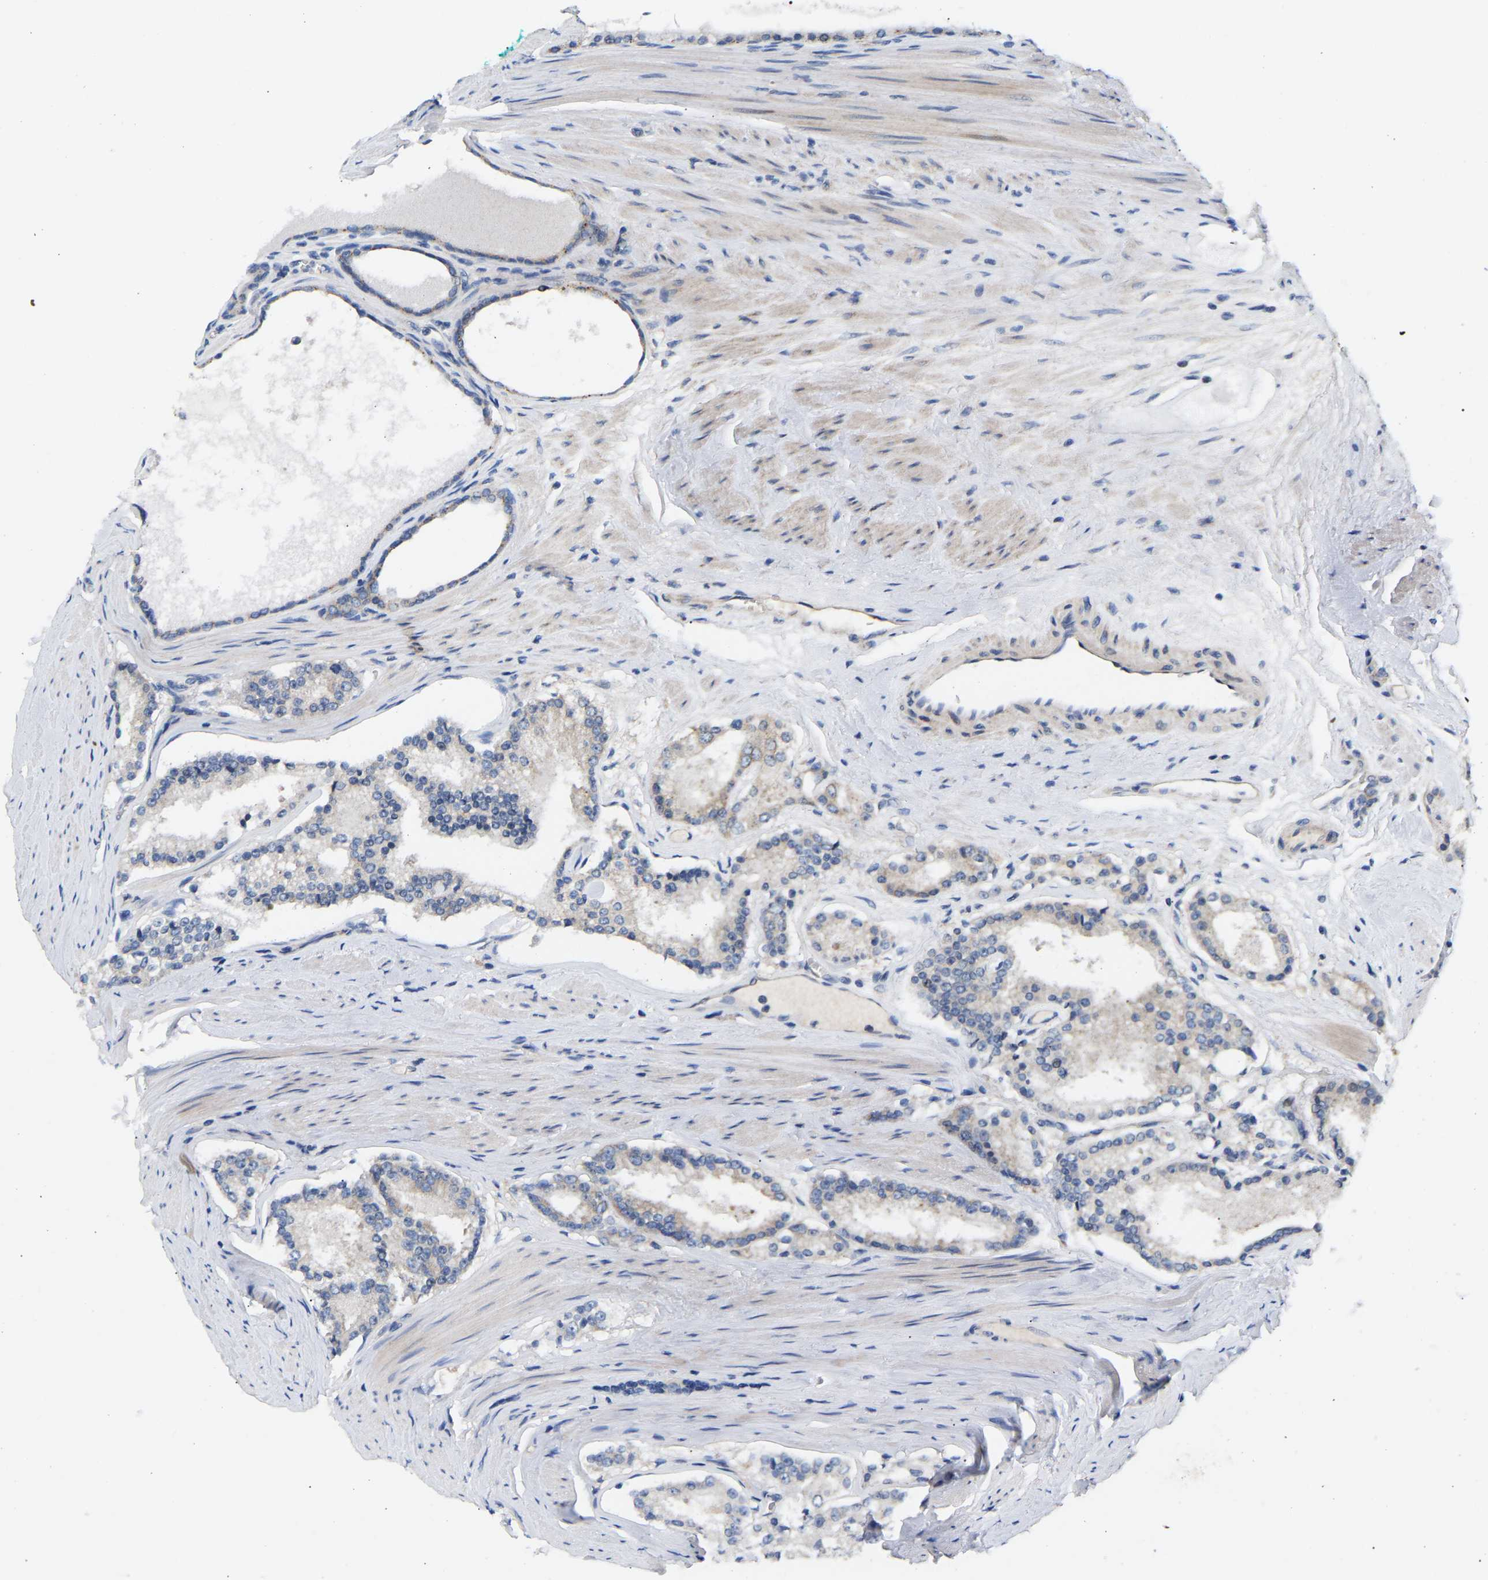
{"staining": {"intensity": "weak", "quantity": "<25%", "location": "cytoplasmic/membranous"}, "tissue": "prostate cancer", "cell_type": "Tumor cells", "image_type": "cancer", "snomed": [{"axis": "morphology", "description": "Adenocarcinoma, Low grade"}, {"axis": "topography", "description": "Prostate"}], "caption": "Adenocarcinoma (low-grade) (prostate) was stained to show a protein in brown. There is no significant staining in tumor cells.", "gene": "AIMP2", "patient": {"sex": "male", "age": 70}}